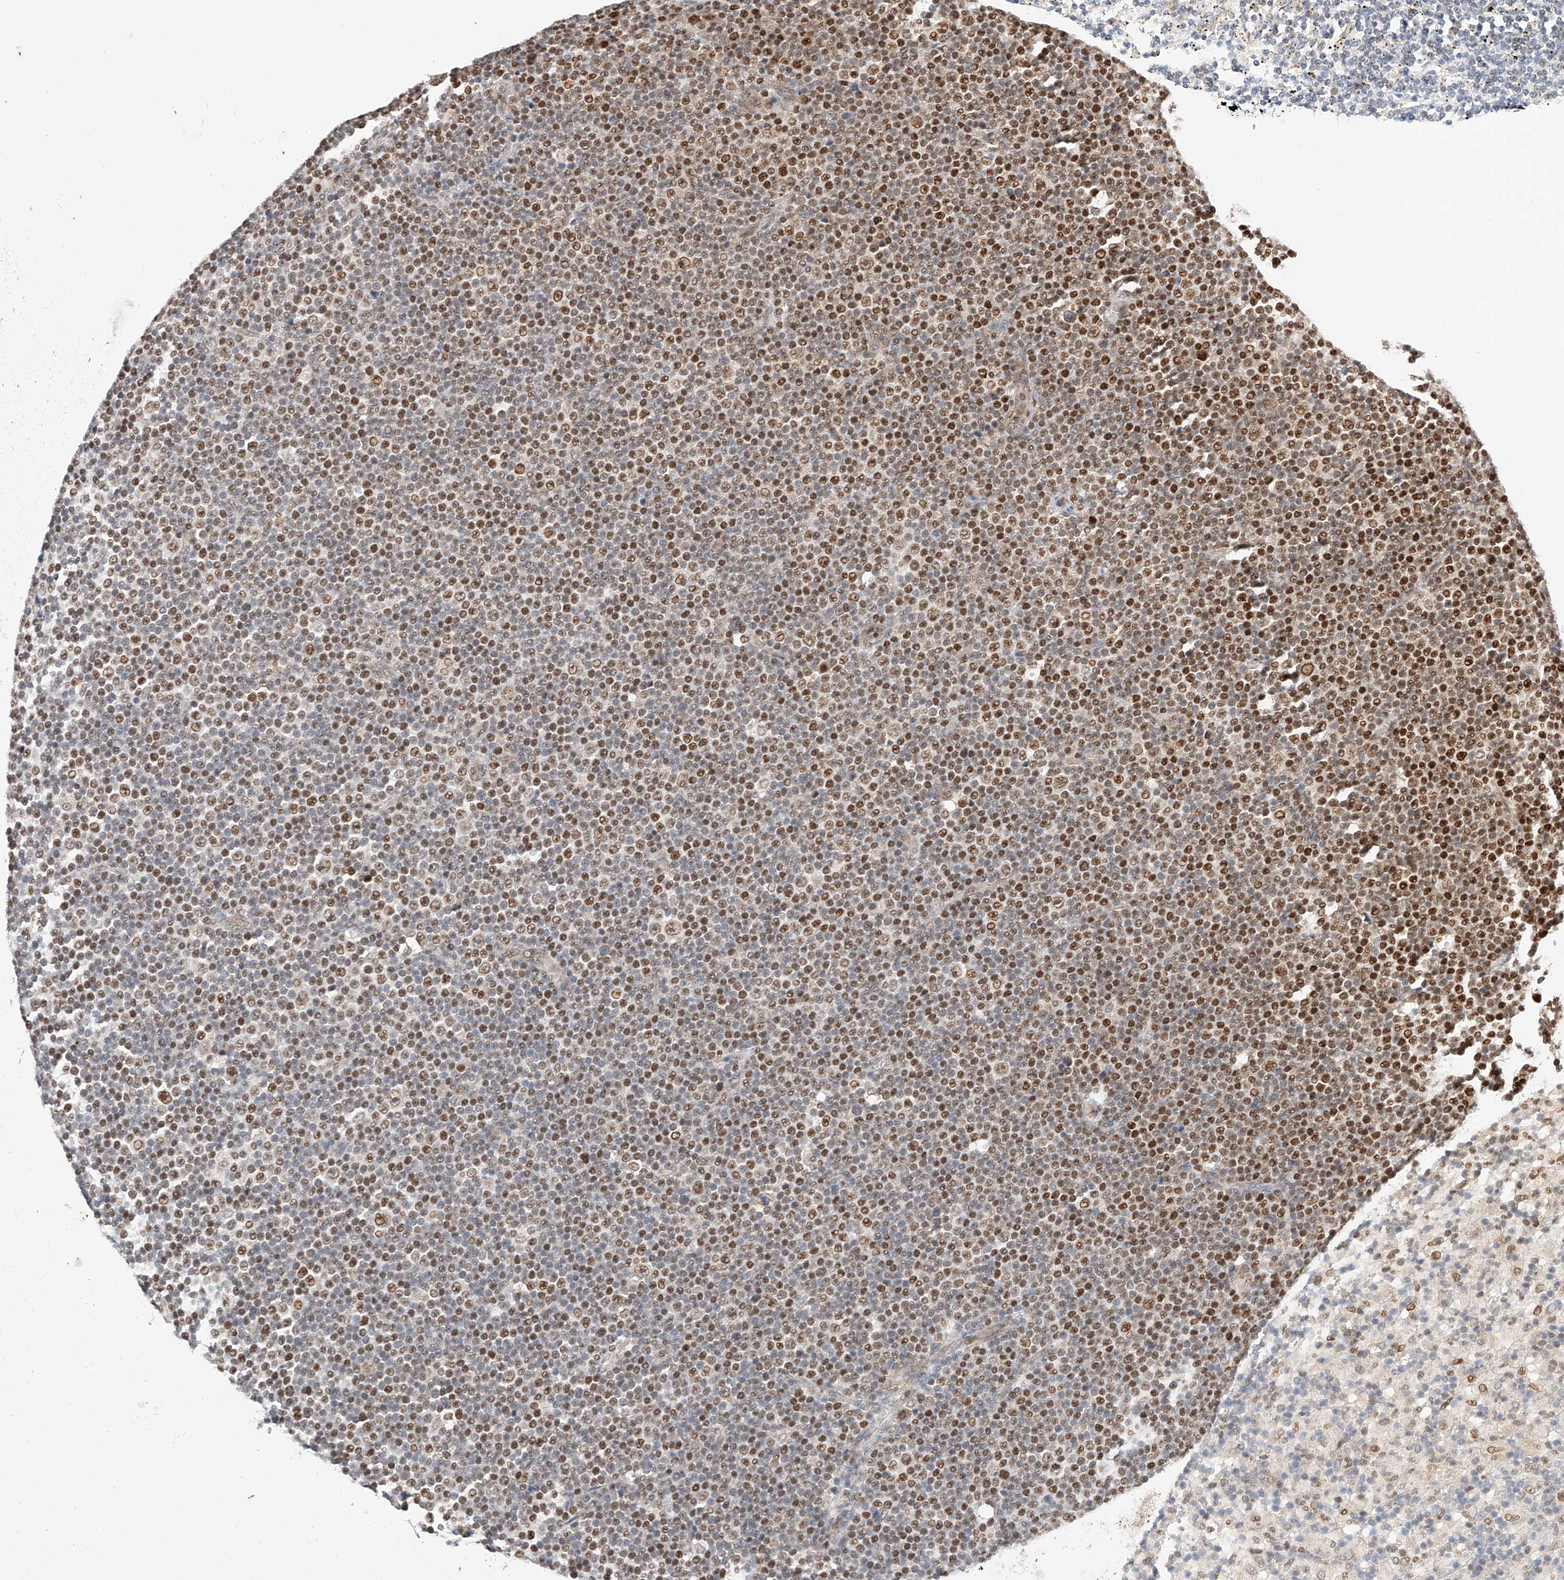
{"staining": {"intensity": "strong", "quantity": "25%-75%", "location": "nuclear"}, "tissue": "lymphoma", "cell_type": "Tumor cells", "image_type": "cancer", "snomed": [{"axis": "morphology", "description": "Malignant lymphoma, non-Hodgkin's type, Low grade"}, {"axis": "topography", "description": "Lymph node"}], "caption": "Lymphoma stained for a protein reveals strong nuclear positivity in tumor cells.", "gene": "HDAC9", "patient": {"sex": "female", "age": 67}}